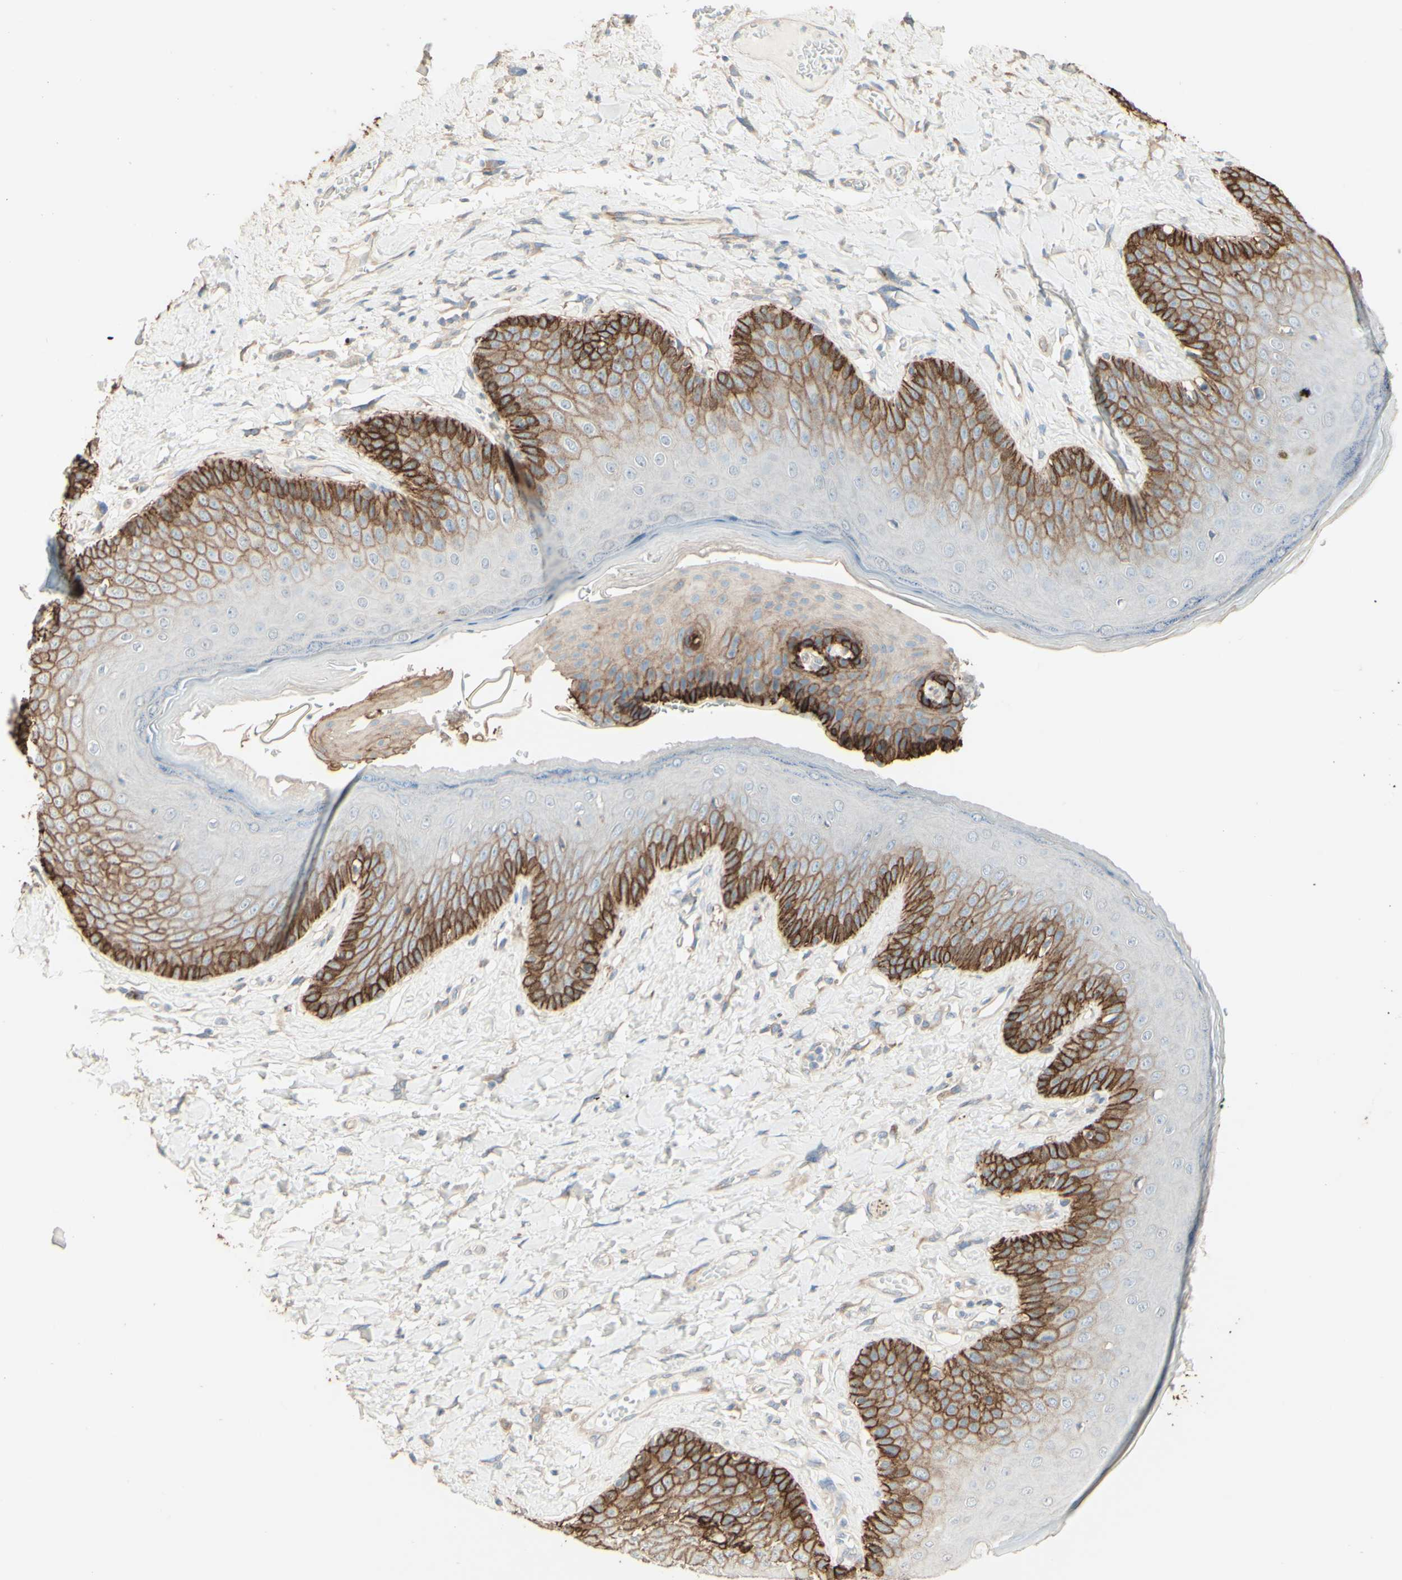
{"staining": {"intensity": "moderate", "quantity": "25%-75%", "location": "cytoplasmic/membranous"}, "tissue": "skin", "cell_type": "Epidermal cells", "image_type": "normal", "snomed": [{"axis": "morphology", "description": "Normal tissue, NOS"}, {"axis": "topography", "description": "Anal"}], "caption": "Protein staining of unremarkable skin shows moderate cytoplasmic/membranous expression in approximately 25%-75% of epidermal cells.", "gene": "RNF149", "patient": {"sex": "male", "age": 69}}